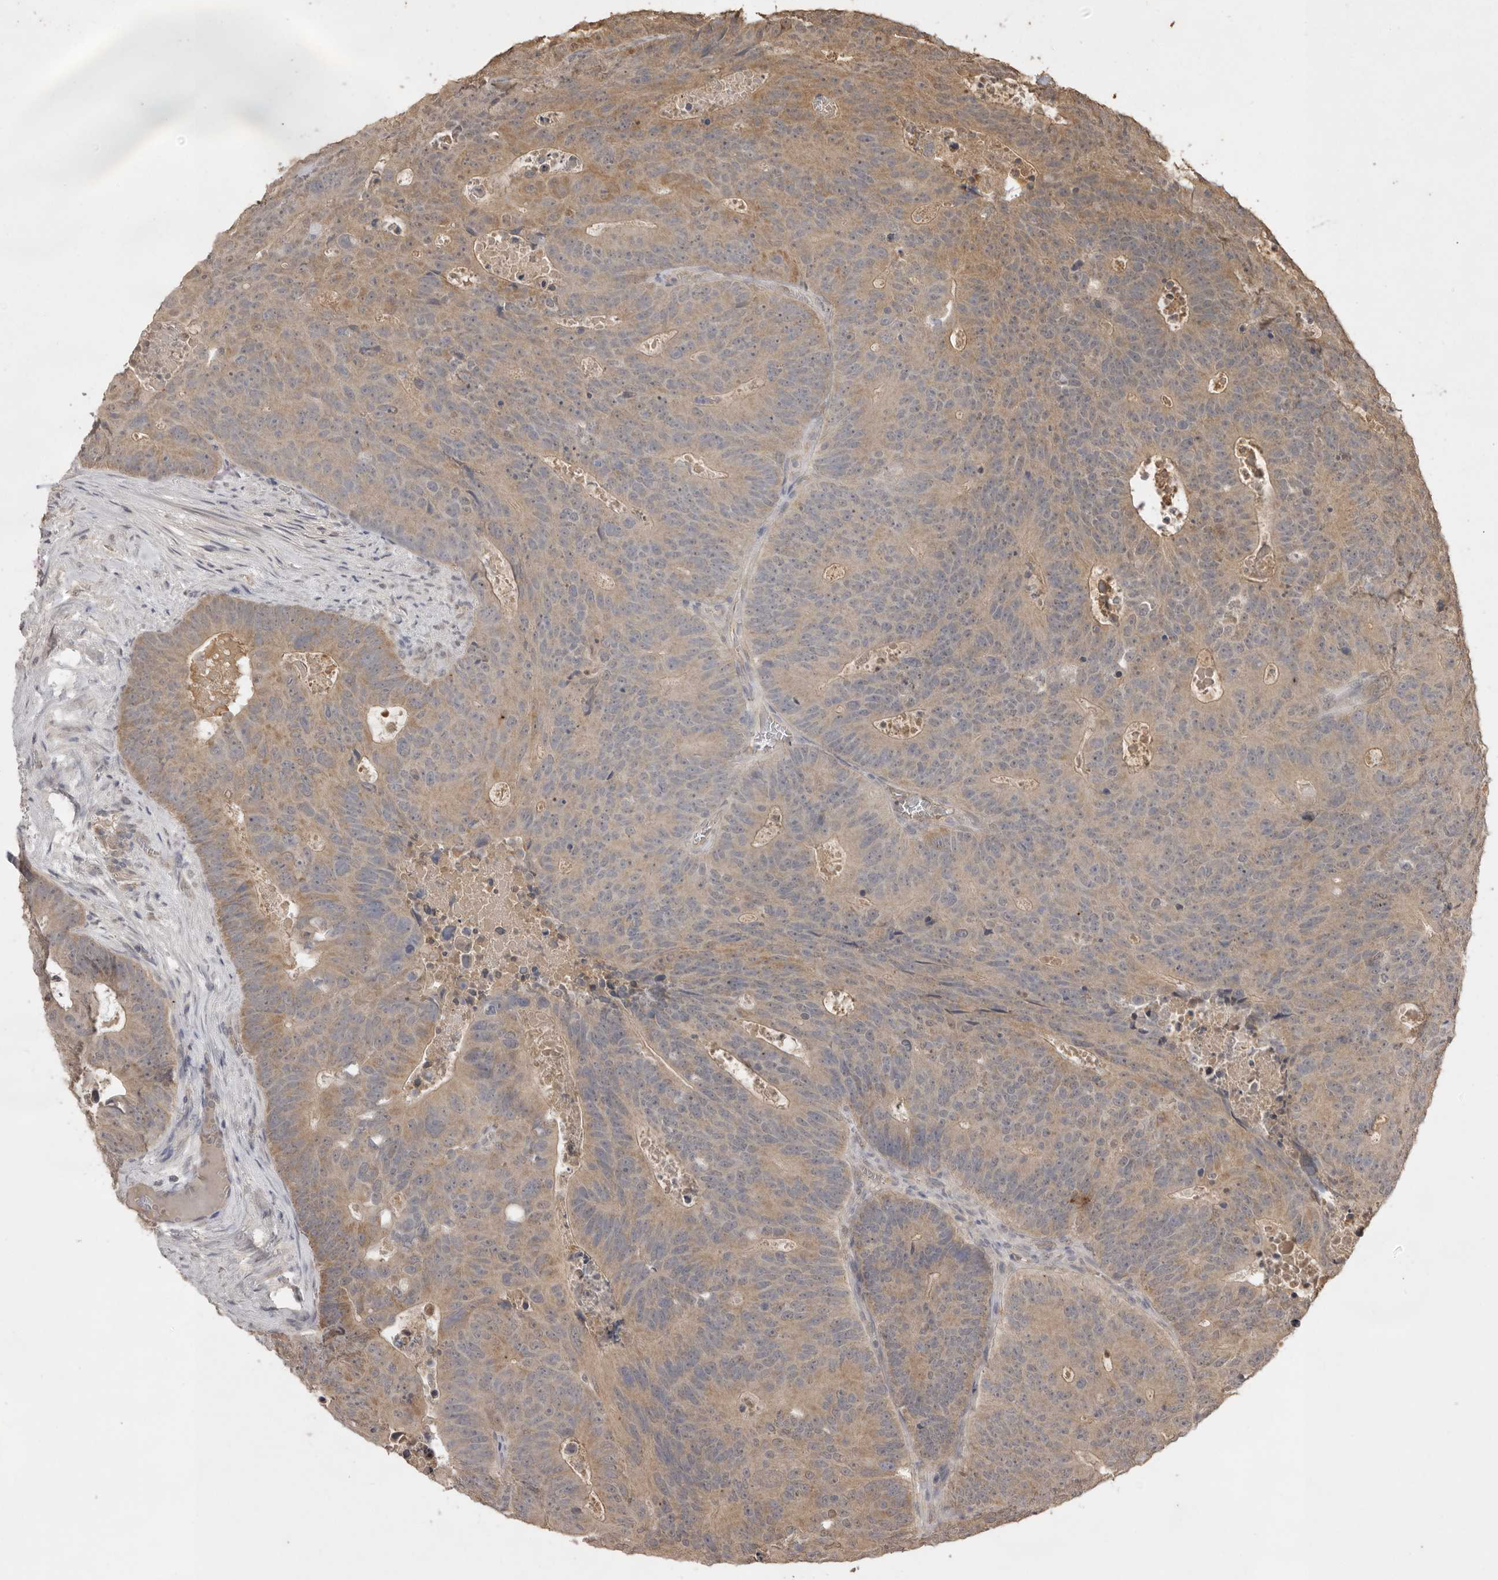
{"staining": {"intensity": "moderate", "quantity": "25%-75%", "location": "cytoplasmic/membranous"}, "tissue": "colorectal cancer", "cell_type": "Tumor cells", "image_type": "cancer", "snomed": [{"axis": "morphology", "description": "Adenocarcinoma, NOS"}, {"axis": "topography", "description": "Colon"}], "caption": "A micrograph of adenocarcinoma (colorectal) stained for a protein demonstrates moderate cytoplasmic/membranous brown staining in tumor cells.", "gene": "JAG2", "patient": {"sex": "male", "age": 87}}